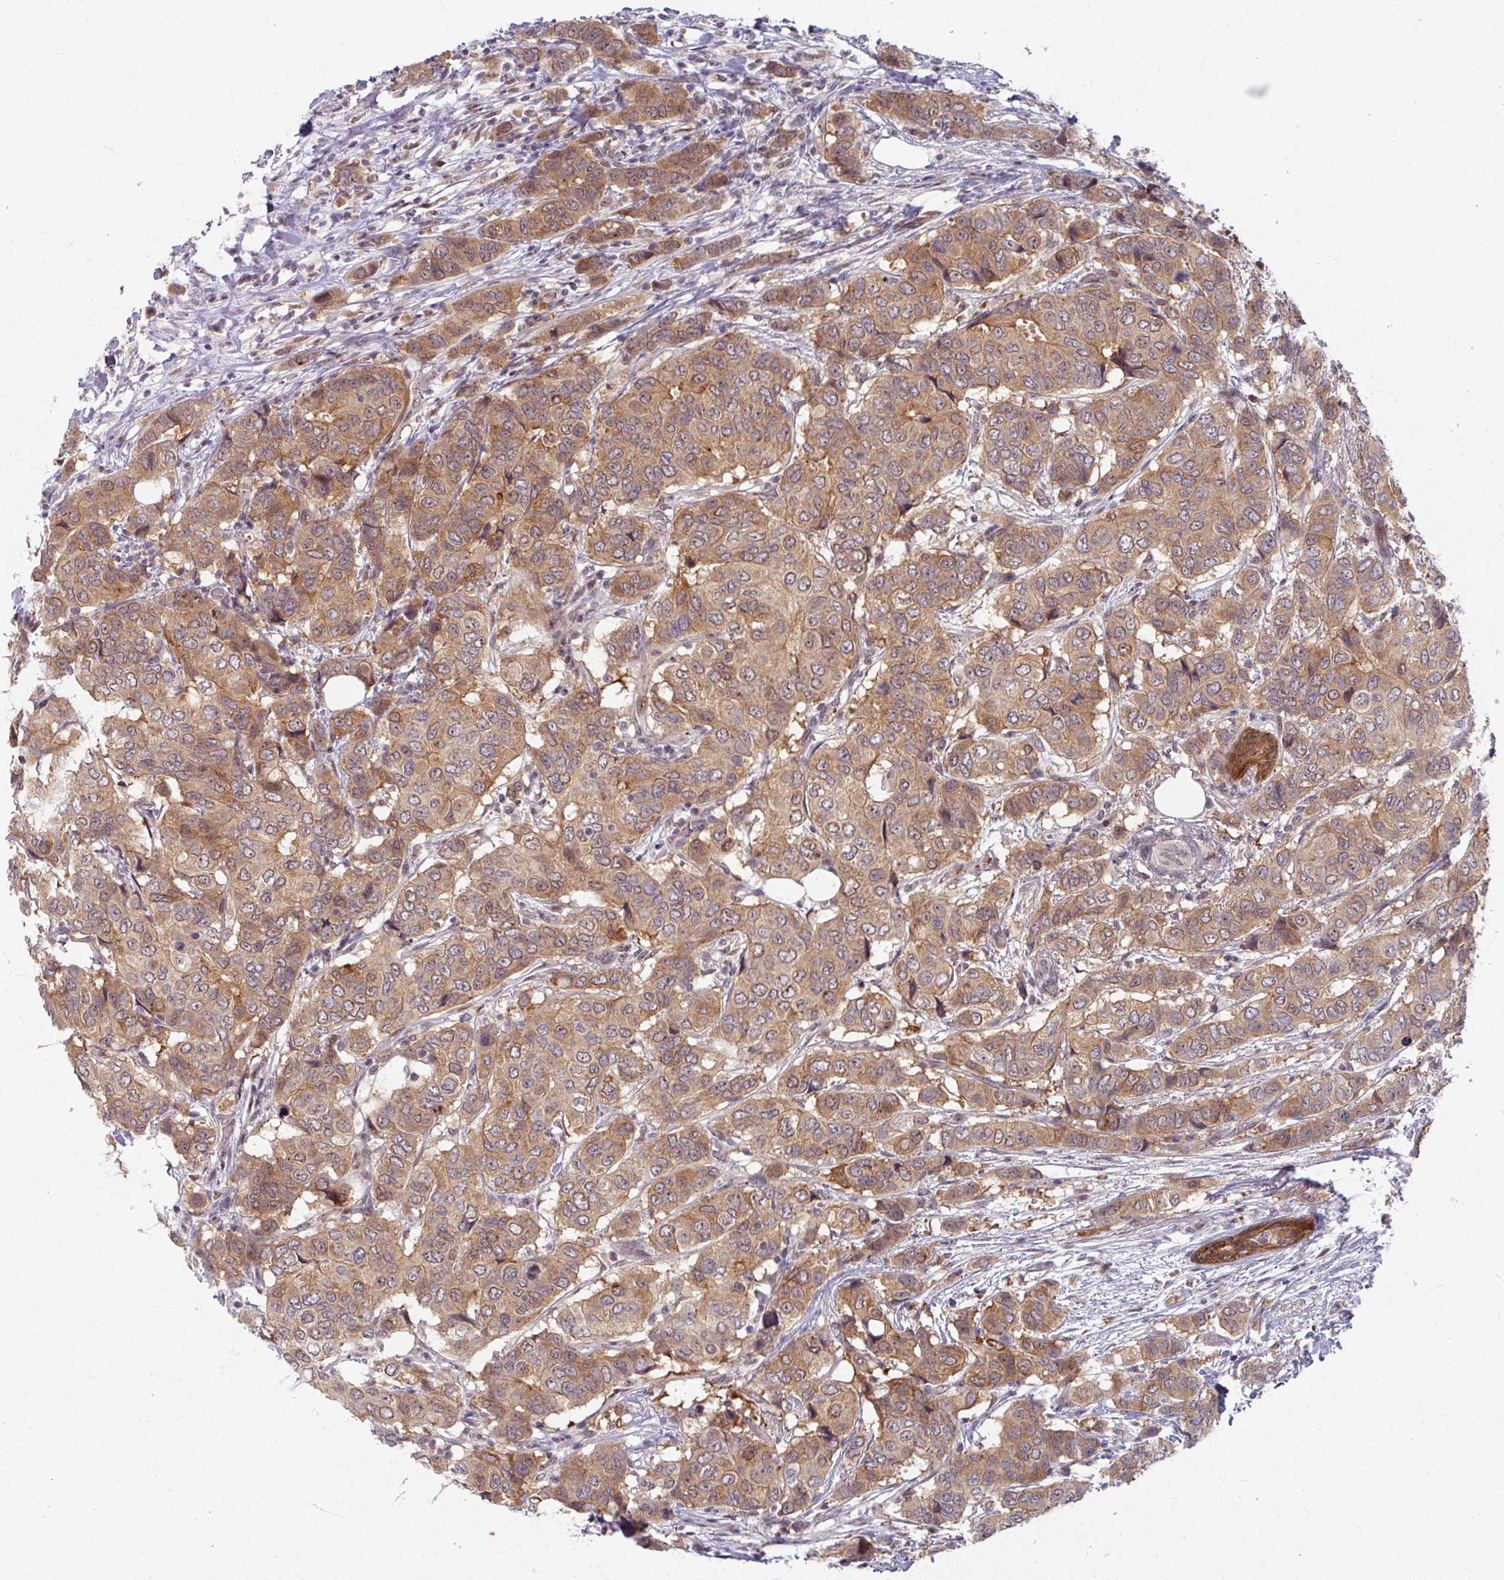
{"staining": {"intensity": "moderate", "quantity": ">75%", "location": "cytoplasmic/membranous"}, "tissue": "breast cancer", "cell_type": "Tumor cells", "image_type": "cancer", "snomed": [{"axis": "morphology", "description": "Lobular carcinoma"}, {"axis": "topography", "description": "Breast"}], "caption": "Brown immunohistochemical staining in breast lobular carcinoma exhibits moderate cytoplasmic/membranous expression in about >75% of tumor cells.", "gene": "KLC3", "patient": {"sex": "female", "age": 51}}